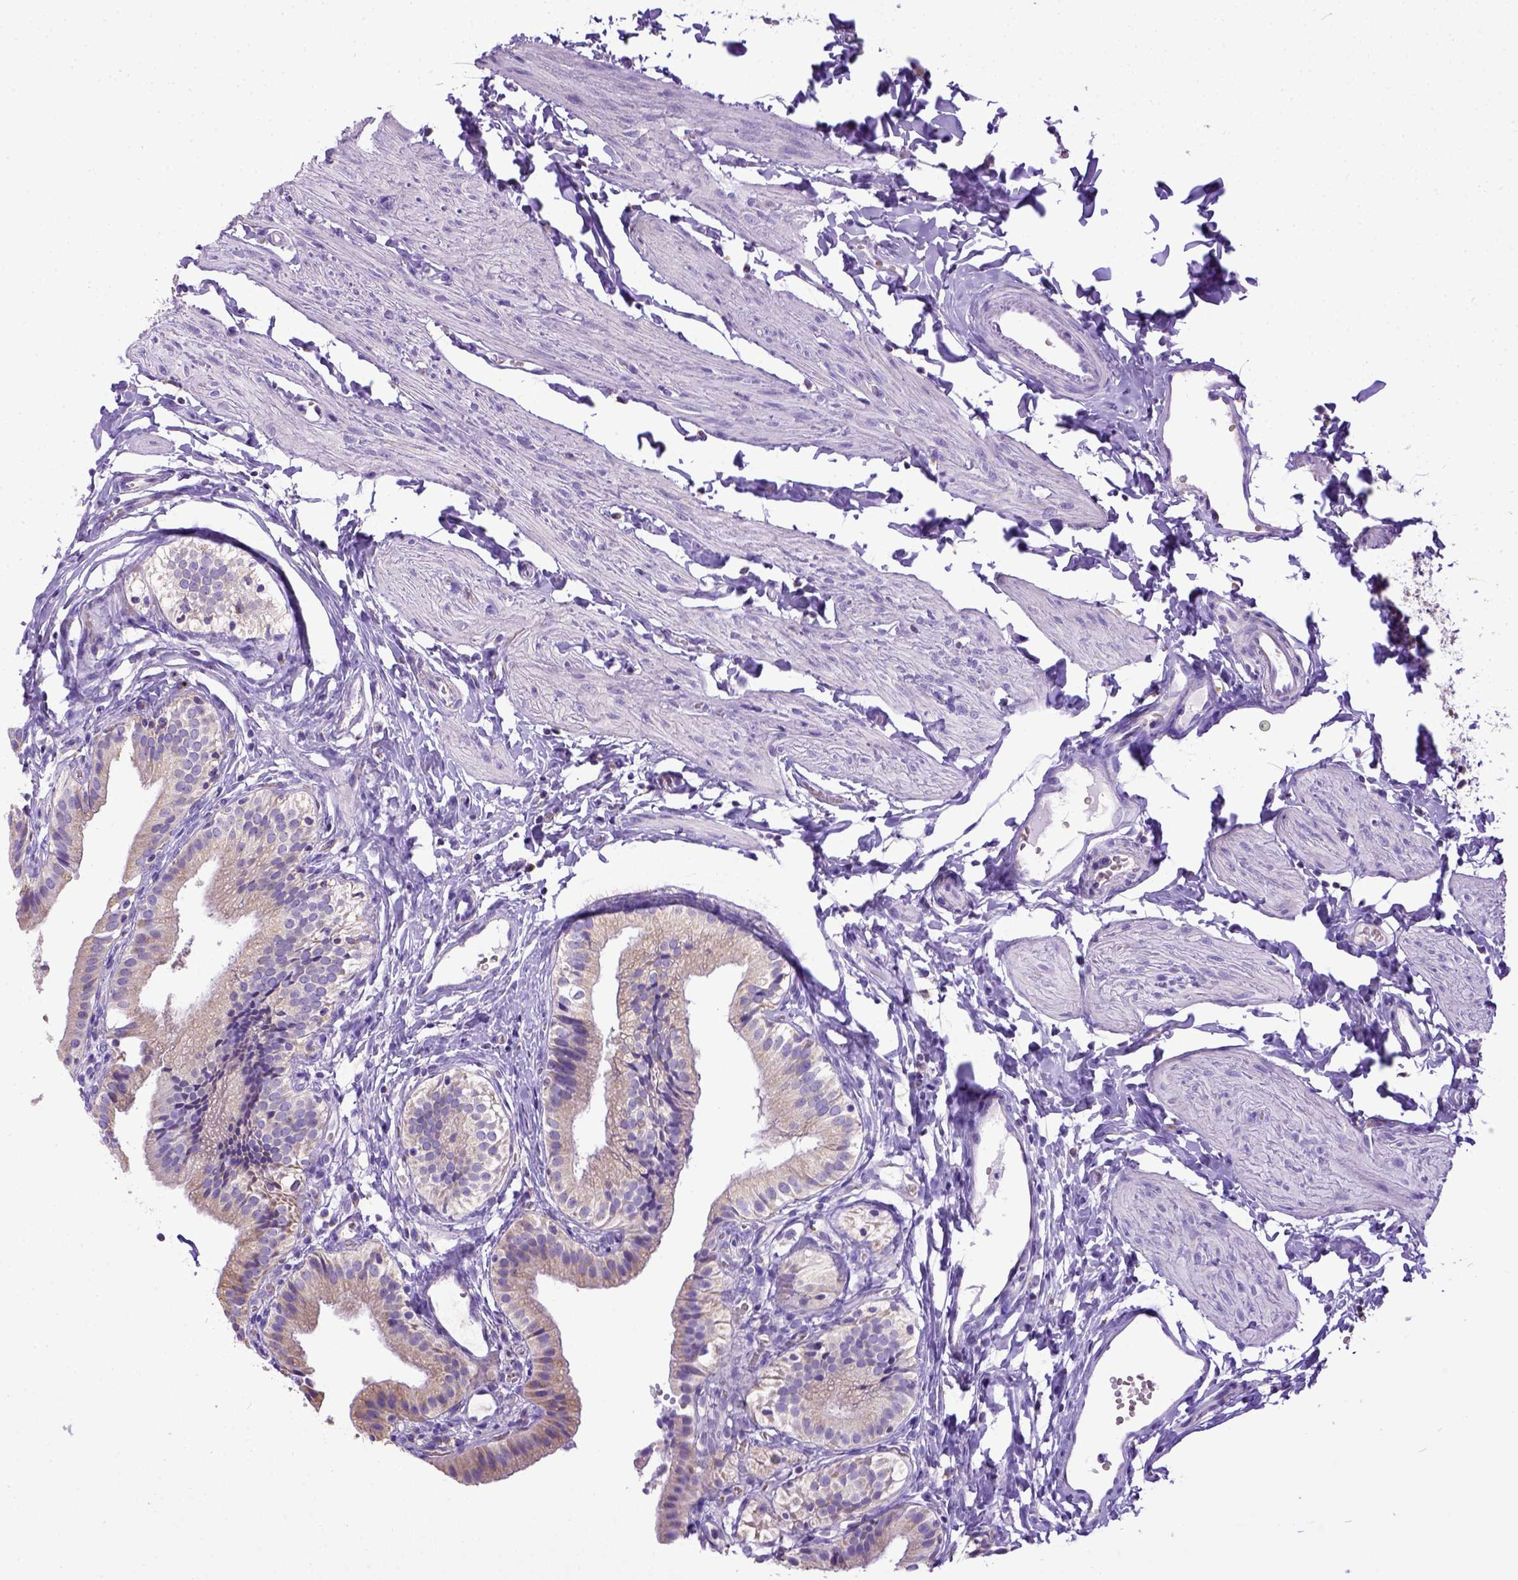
{"staining": {"intensity": "weak", "quantity": "<25%", "location": "cytoplasmic/membranous"}, "tissue": "gallbladder", "cell_type": "Glandular cells", "image_type": "normal", "snomed": [{"axis": "morphology", "description": "Normal tissue, NOS"}, {"axis": "topography", "description": "Gallbladder"}], "caption": "The immunohistochemistry photomicrograph has no significant staining in glandular cells of gallbladder.", "gene": "SPEF1", "patient": {"sex": "female", "age": 47}}